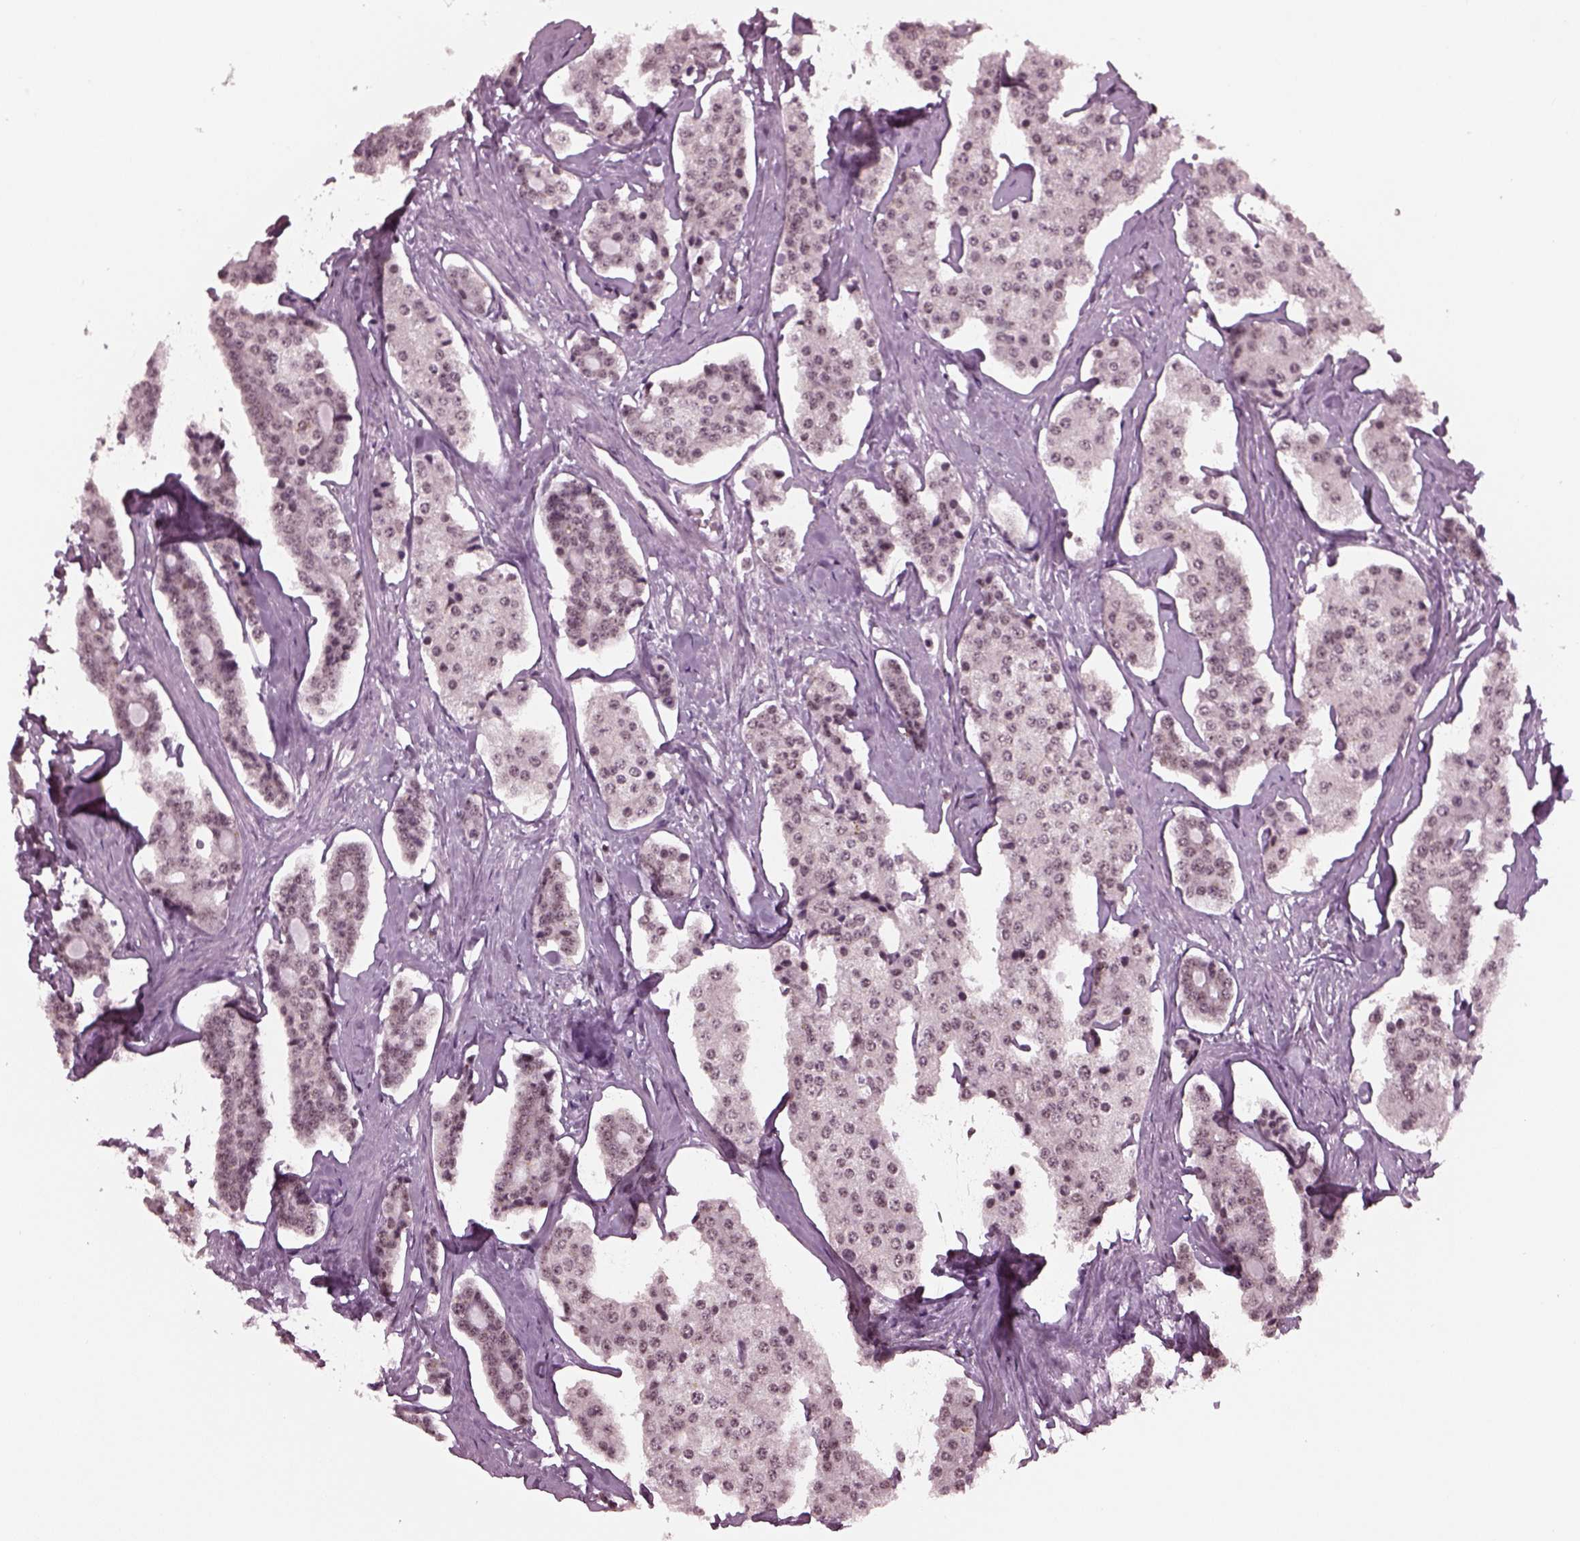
{"staining": {"intensity": "negative", "quantity": "none", "location": "none"}, "tissue": "carcinoid", "cell_type": "Tumor cells", "image_type": "cancer", "snomed": [{"axis": "morphology", "description": "Carcinoid, malignant, NOS"}, {"axis": "topography", "description": "Small intestine"}], "caption": "The histopathology image shows no staining of tumor cells in carcinoid (malignant).", "gene": "RUVBL2", "patient": {"sex": "female", "age": 65}}